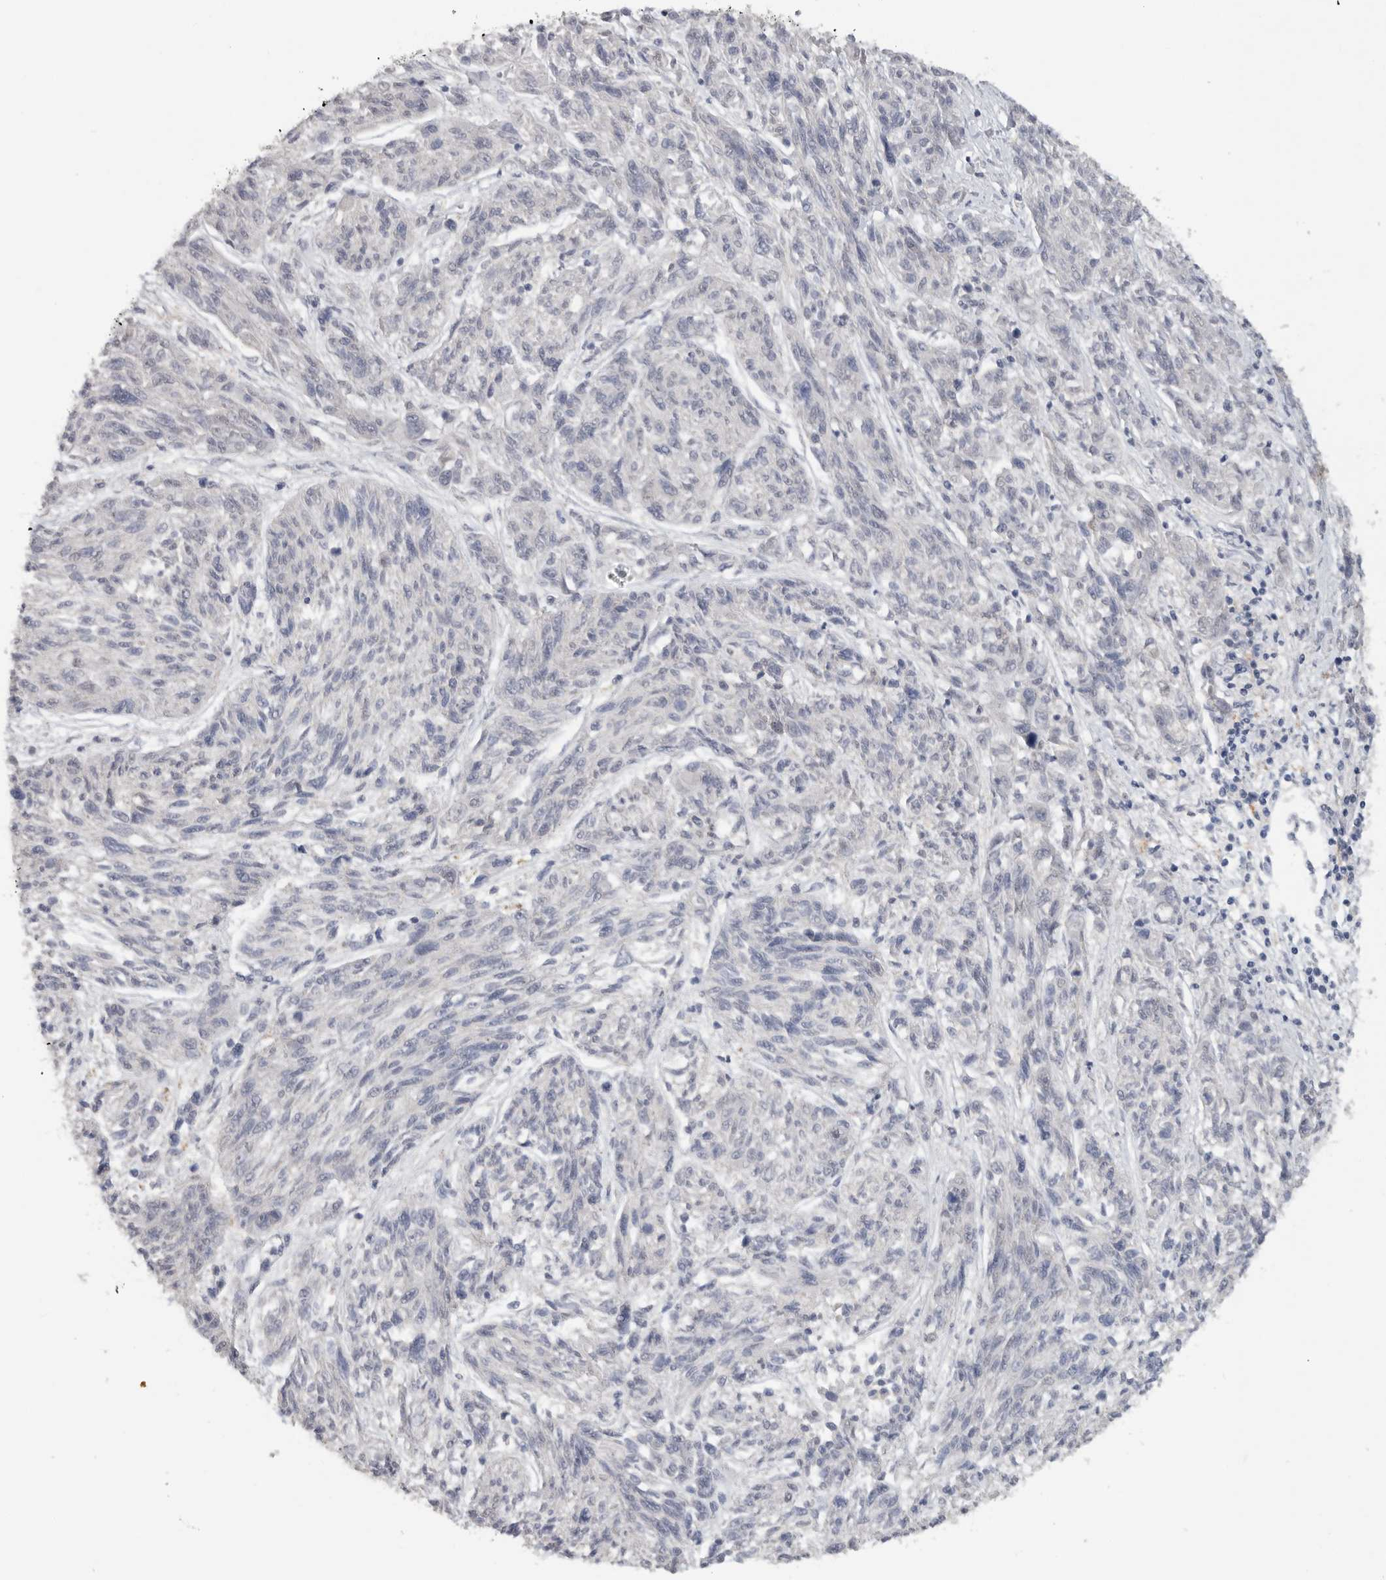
{"staining": {"intensity": "negative", "quantity": "none", "location": "none"}, "tissue": "melanoma", "cell_type": "Tumor cells", "image_type": "cancer", "snomed": [{"axis": "morphology", "description": "Malignant melanoma, NOS"}, {"axis": "topography", "description": "Skin"}], "caption": "Melanoma was stained to show a protein in brown. There is no significant staining in tumor cells. Brightfield microscopy of immunohistochemistry (IHC) stained with DAB (3,3'-diaminobenzidine) (brown) and hematoxylin (blue), captured at high magnification.", "gene": "REG4", "patient": {"sex": "male", "age": 53}}